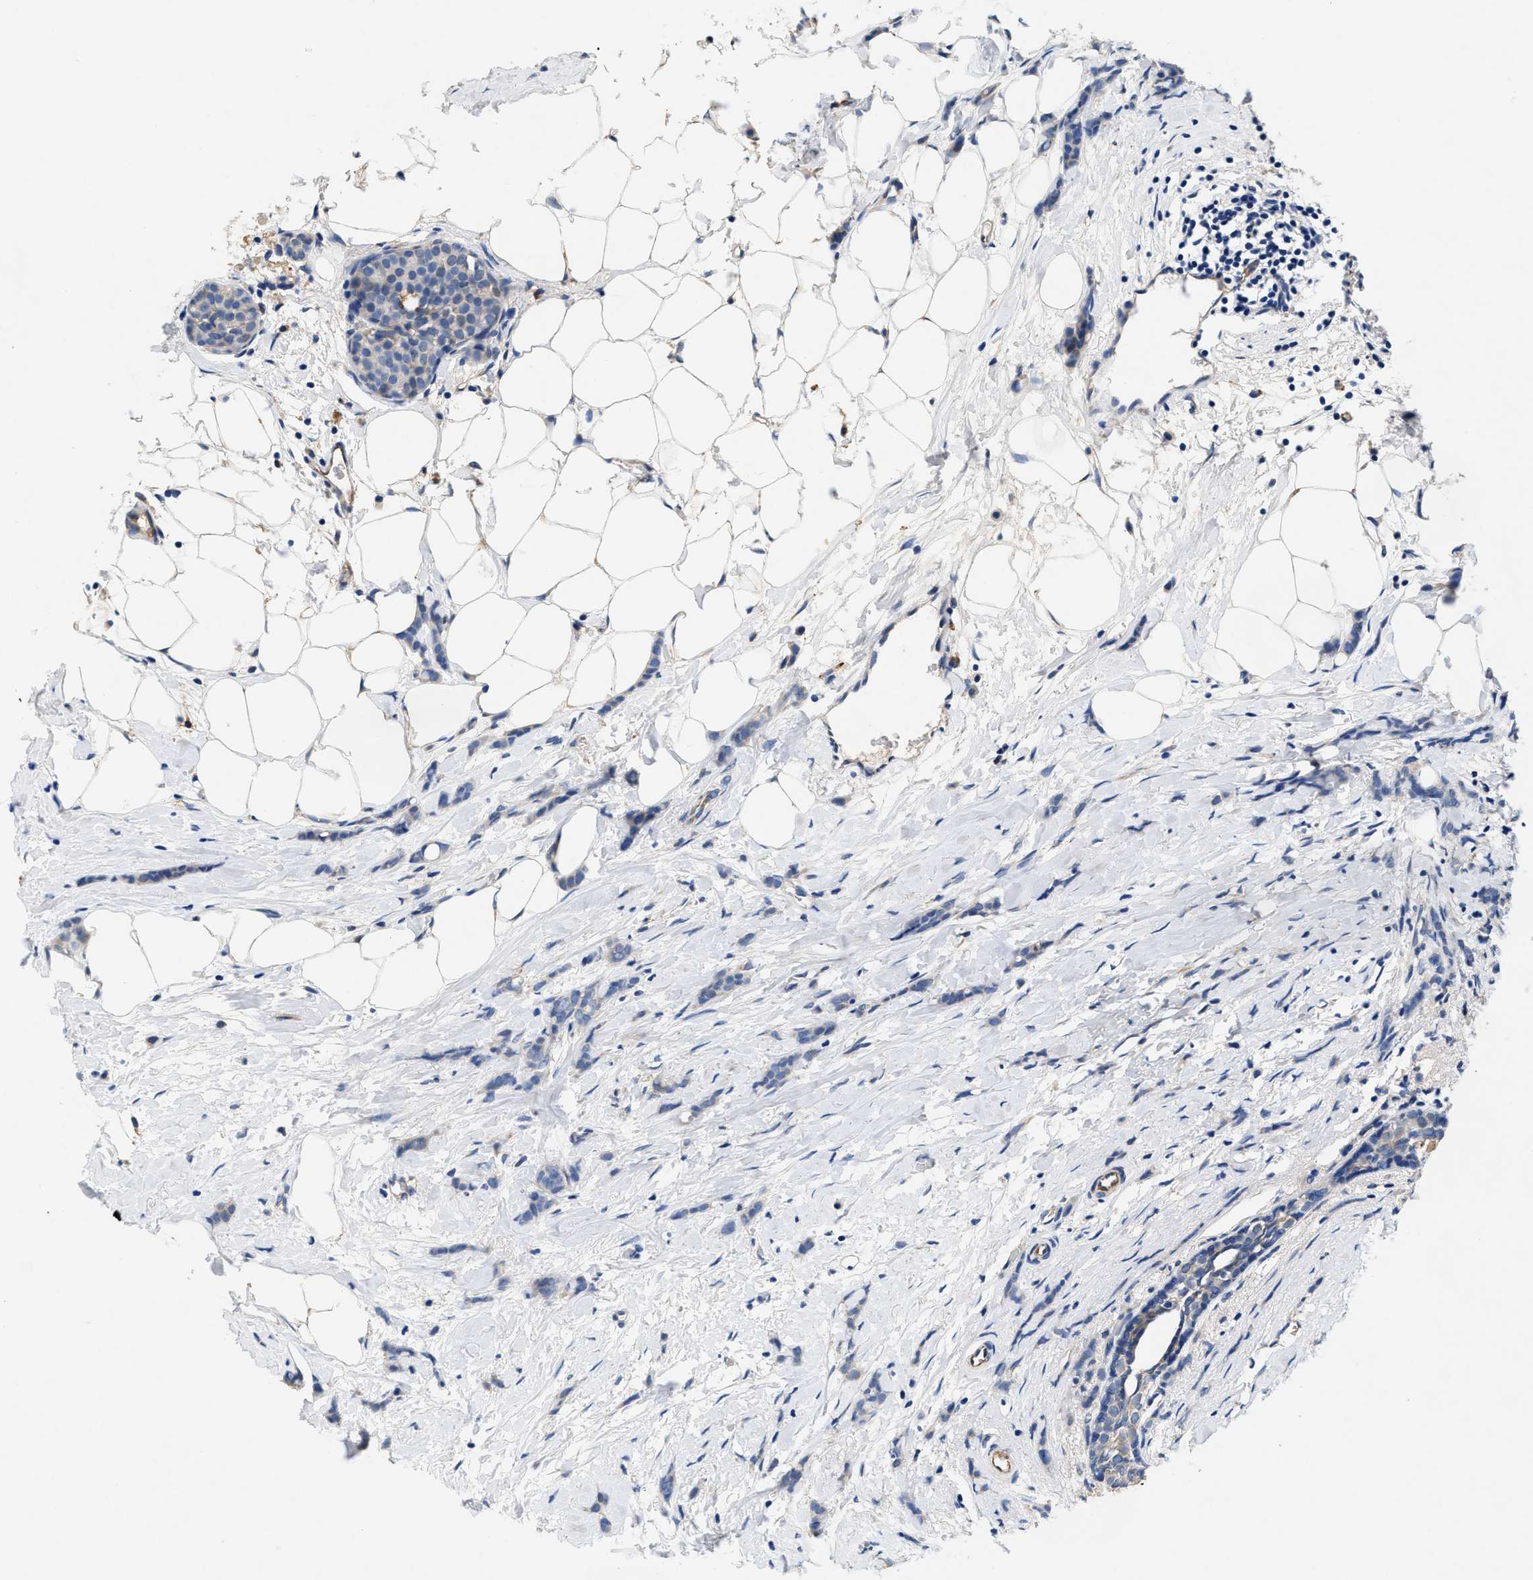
{"staining": {"intensity": "negative", "quantity": "none", "location": "none"}, "tissue": "breast cancer", "cell_type": "Tumor cells", "image_type": "cancer", "snomed": [{"axis": "morphology", "description": "Lobular carcinoma, in situ"}, {"axis": "morphology", "description": "Lobular carcinoma"}, {"axis": "topography", "description": "Breast"}], "caption": "Image shows no significant protein expression in tumor cells of breast cancer (lobular carcinoma in situ).", "gene": "PEG10", "patient": {"sex": "female", "age": 41}}